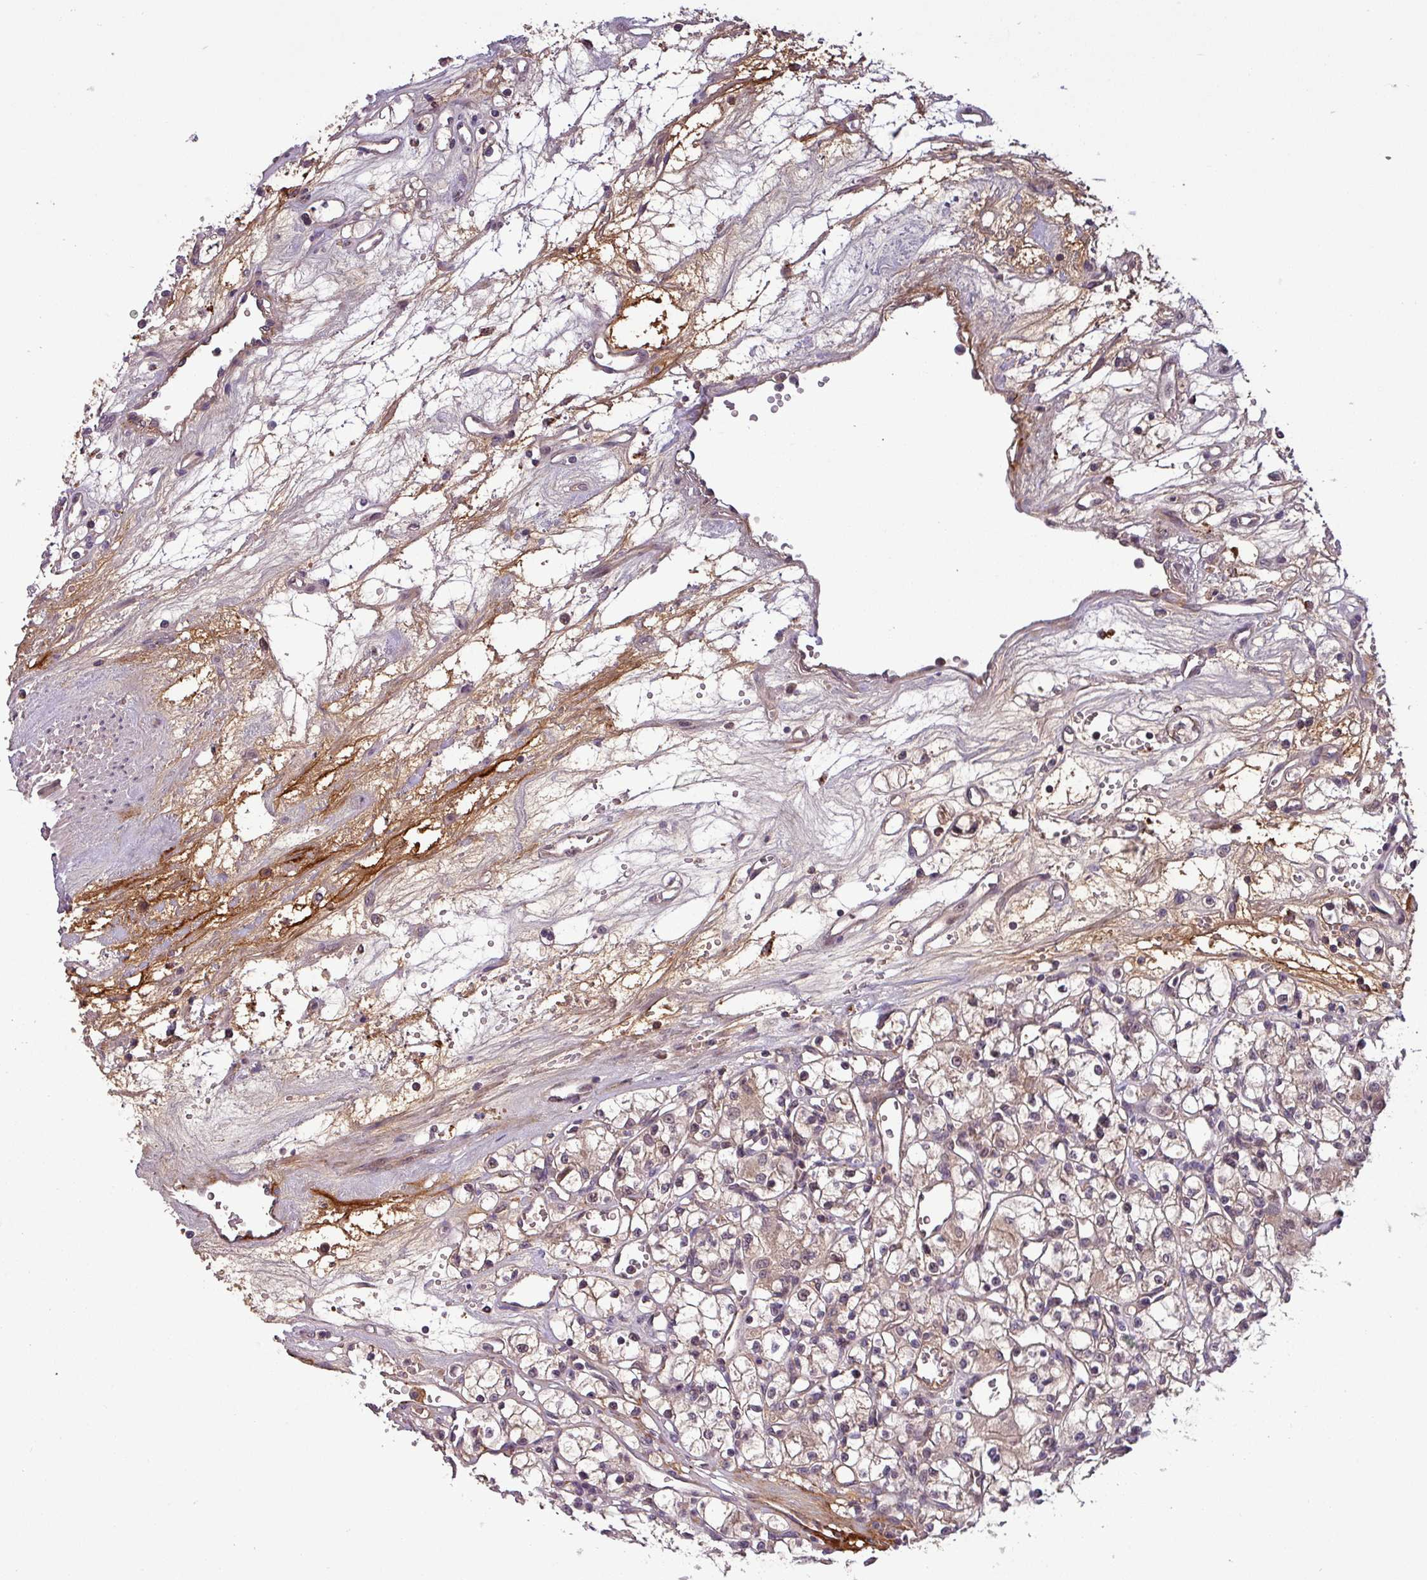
{"staining": {"intensity": "weak", "quantity": "25%-75%", "location": "cytoplasmic/membranous"}, "tissue": "renal cancer", "cell_type": "Tumor cells", "image_type": "cancer", "snomed": [{"axis": "morphology", "description": "Adenocarcinoma, NOS"}, {"axis": "topography", "description": "Kidney"}], "caption": "About 25%-75% of tumor cells in adenocarcinoma (renal) display weak cytoplasmic/membranous protein positivity as visualized by brown immunohistochemical staining.", "gene": "PUS1", "patient": {"sex": "female", "age": 59}}